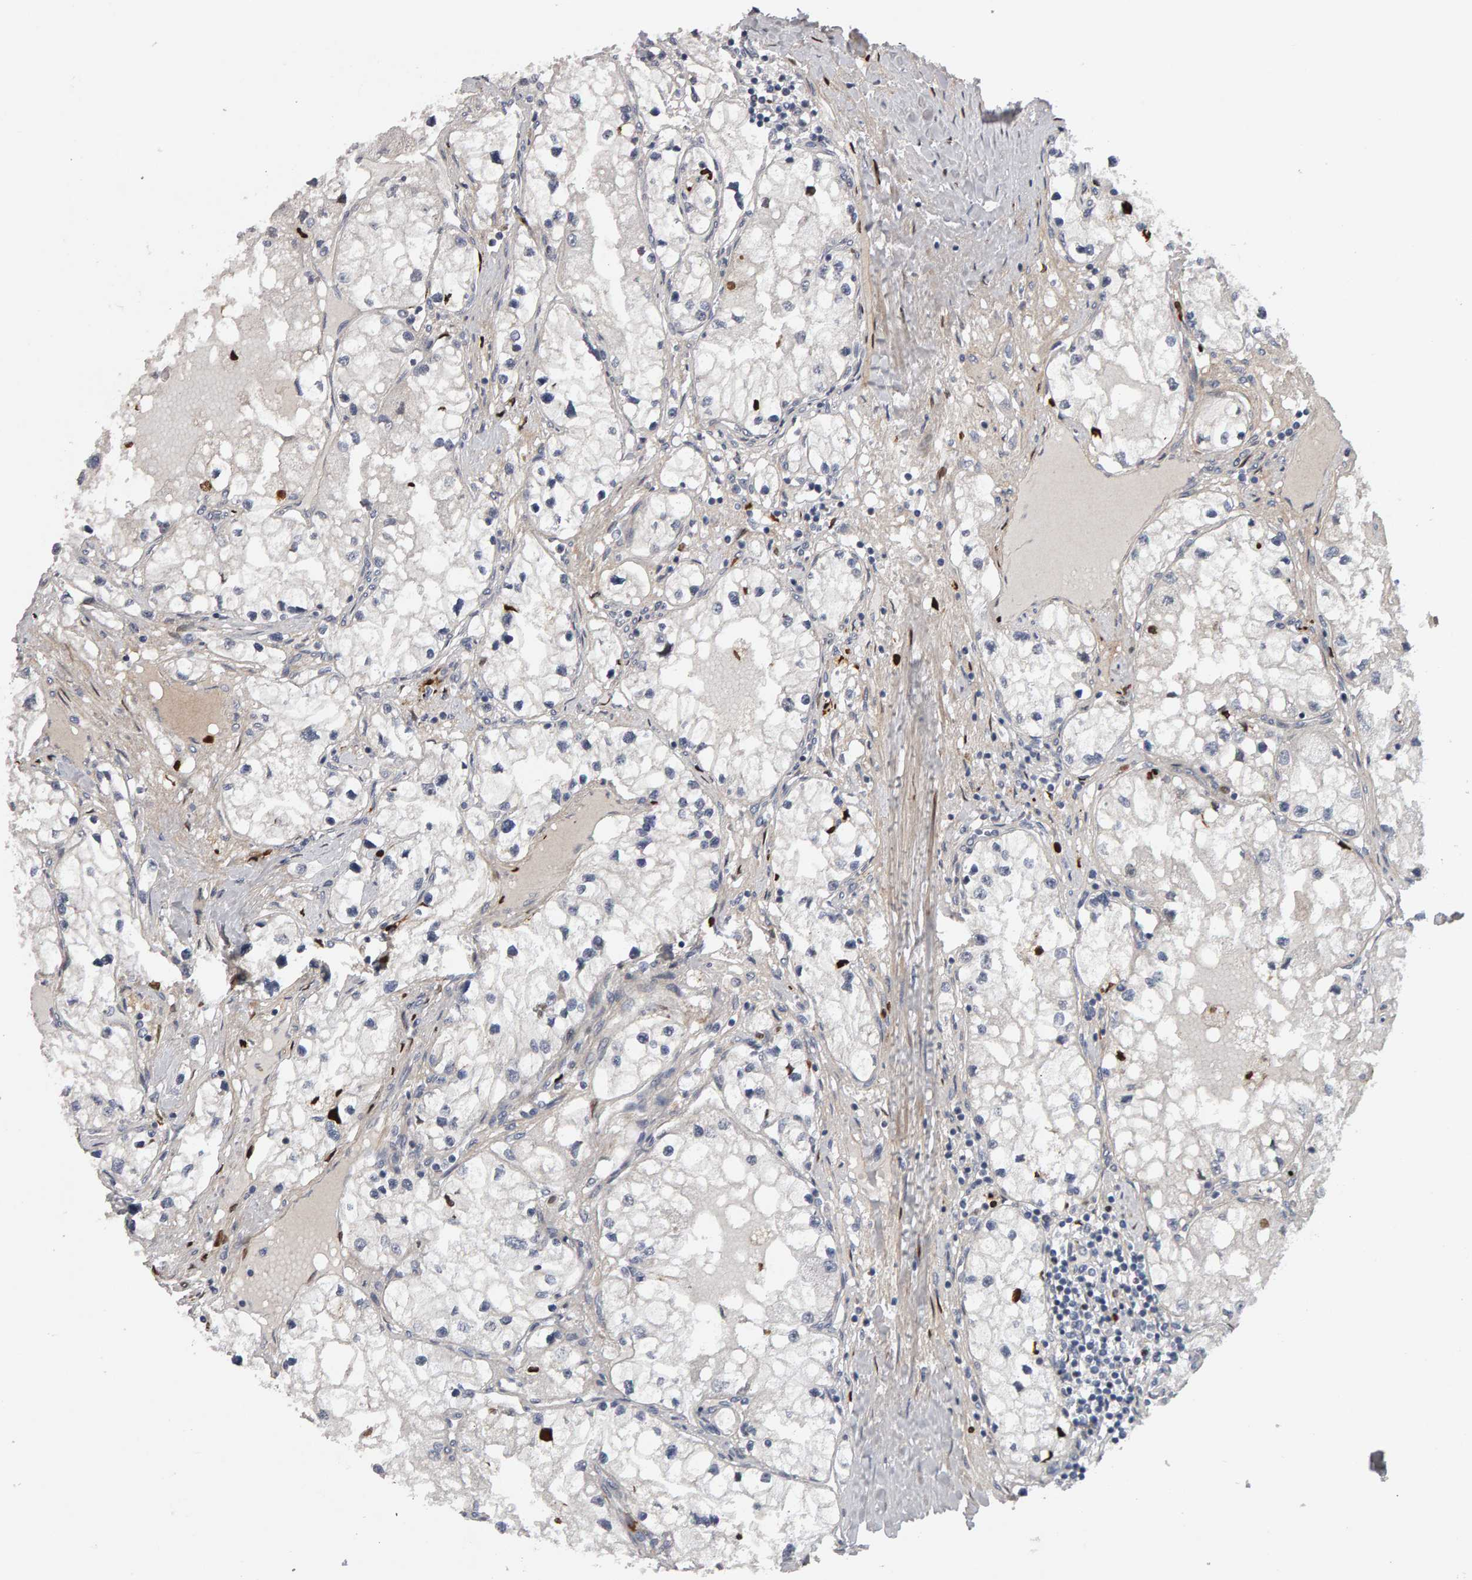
{"staining": {"intensity": "negative", "quantity": "none", "location": "none"}, "tissue": "renal cancer", "cell_type": "Tumor cells", "image_type": "cancer", "snomed": [{"axis": "morphology", "description": "Adenocarcinoma, NOS"}, {"axis": "topography", "description": "Kidney"}], "caption": "Immunohistochemical staining of renal cancer shows no significant staining in tumor cells.", "gene": "IPO8", "patient": {"sex": "male", "age": 68}}